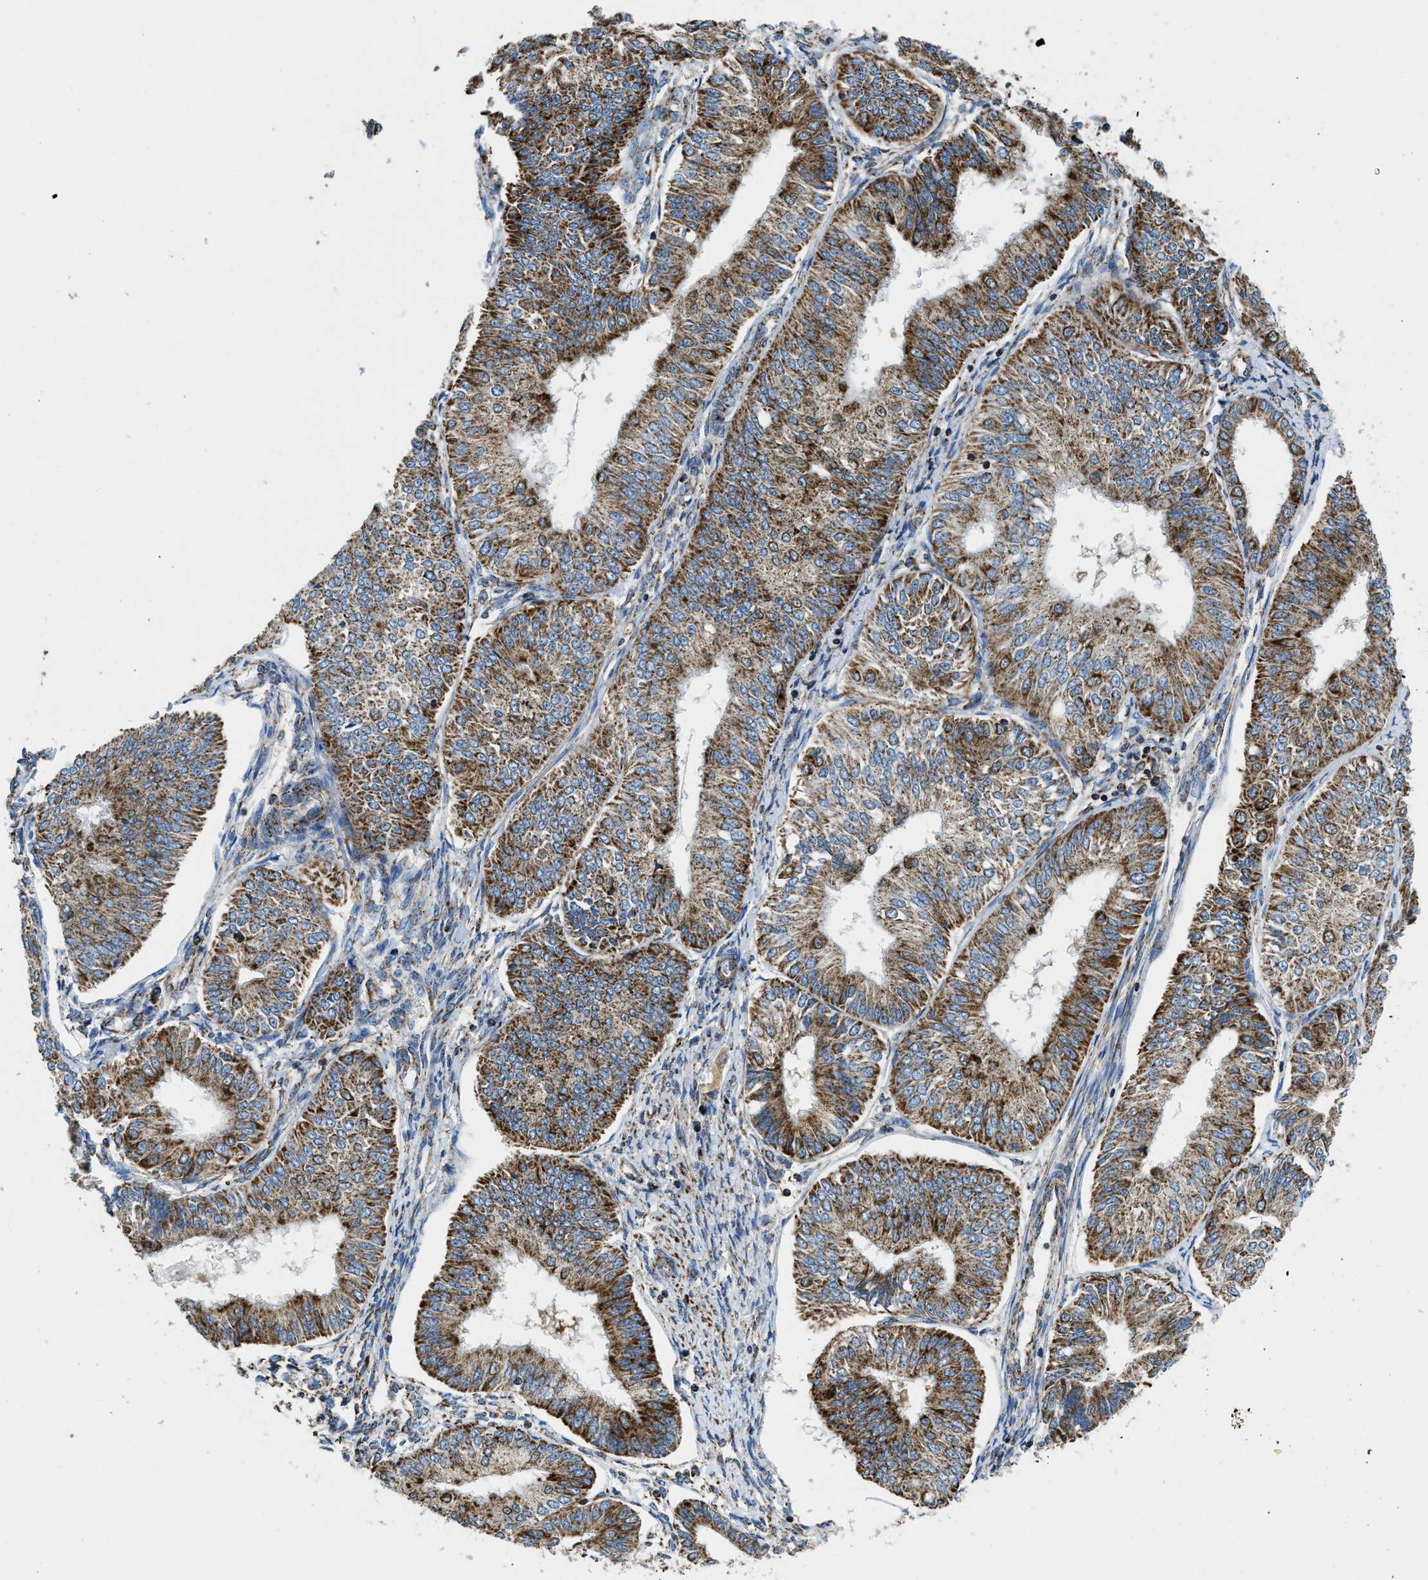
{"staining": {"intensity": "strong", "quantity": ">75%", "location": "cytoplasmic/membranous"}, "tissue": "endometrial cancer", "cell_type": "Tumor cells", "image_type": "cancer", "snomed": [{"axis": "morphology", "description": "Adenocarcinoma, NOS"}, {"axis": "topography", "description": "Endometrium"}], "caption": "Immunohistochemistry histopathology image of neoplastic tissue: endometrial cancer stained using IHC exhibits high levels of strong protein expression localized specifically in the cytoplasmic/membranous of tumor cells, appearing as a cytoplasmic/membranous brown color.", "gene": "STK33", "patient": {"sex": "female", "age": 58}}